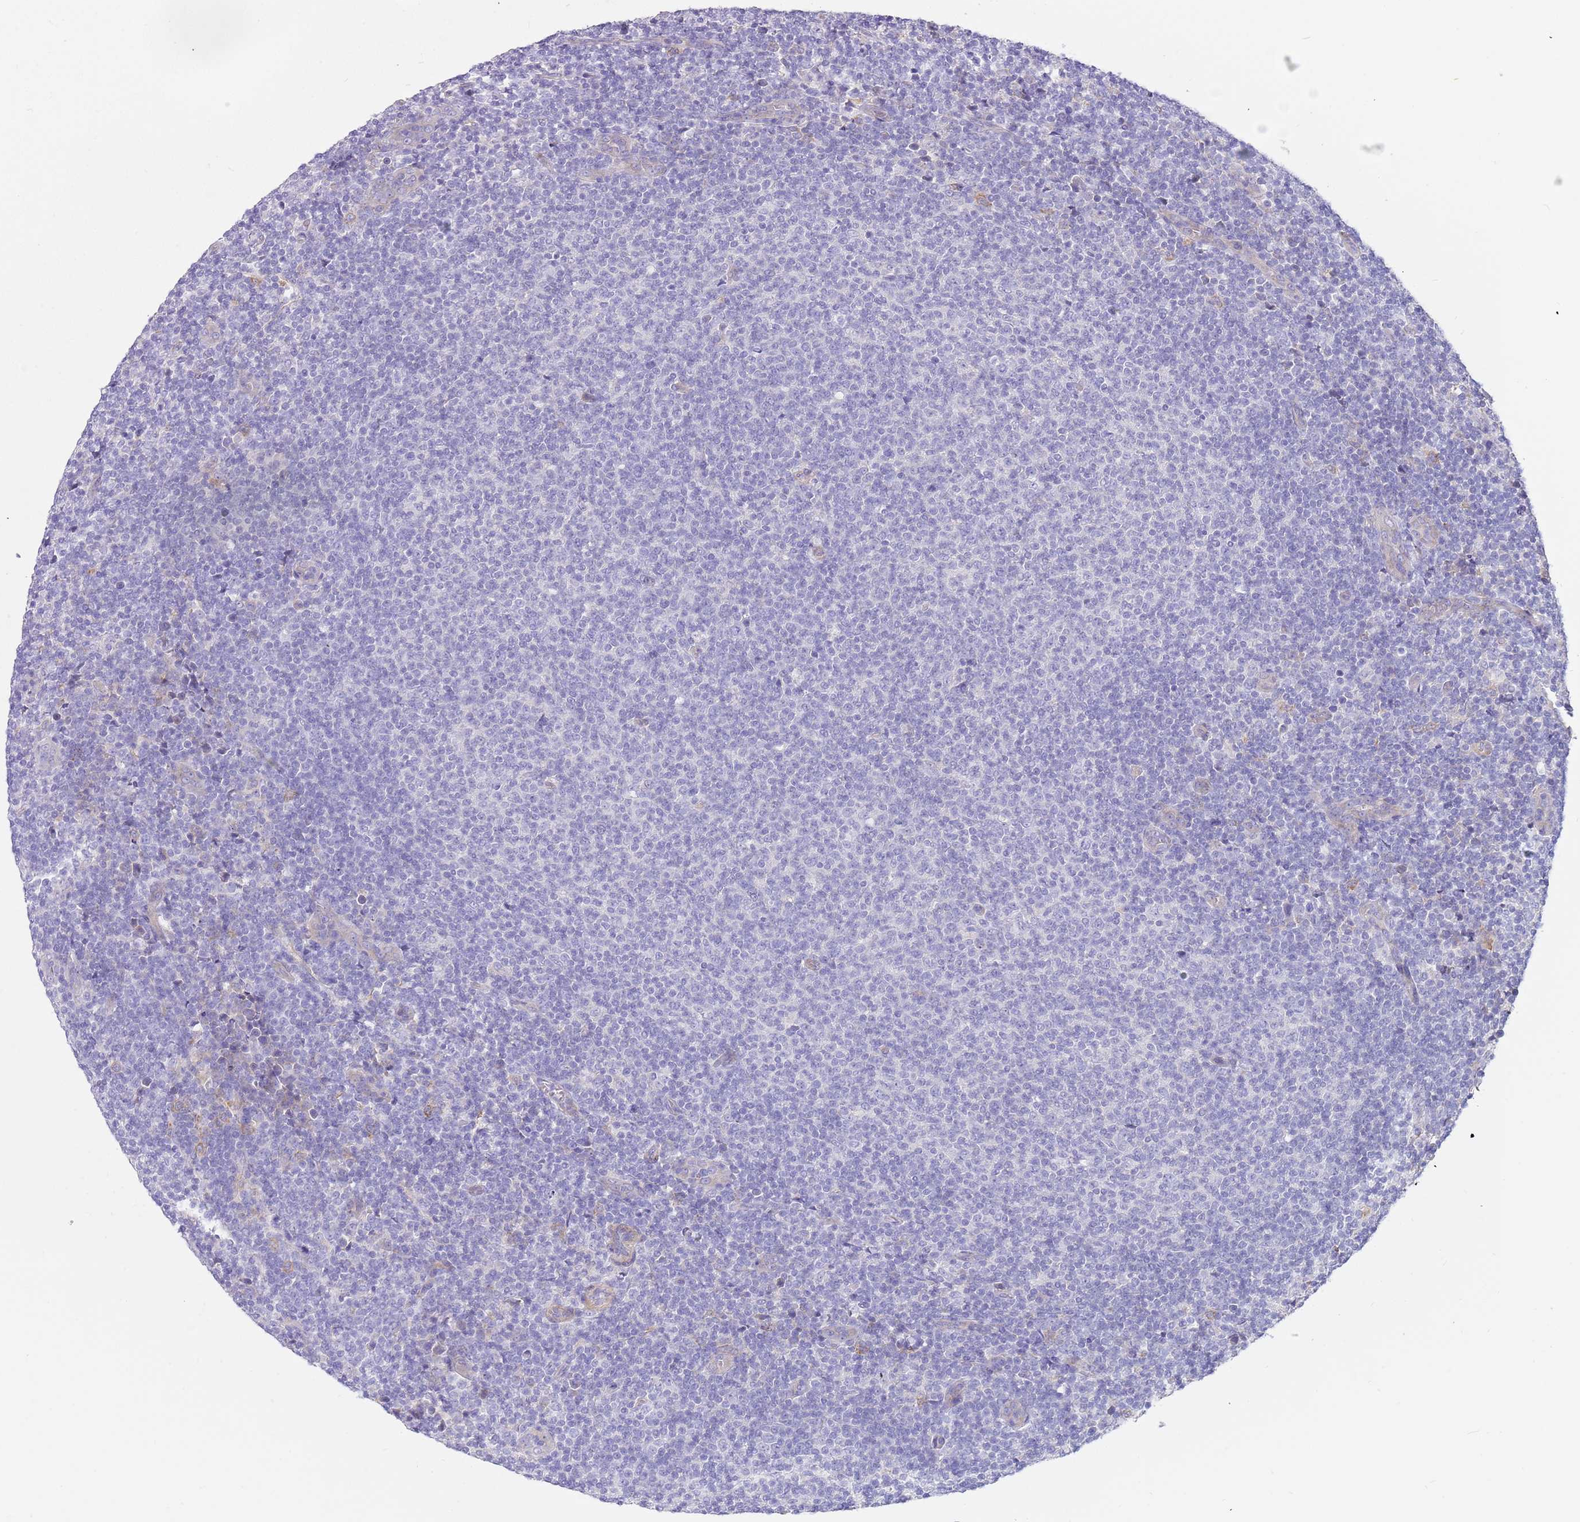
{"staining": {"intensity": "negative", "quantity": "none", "location": "none"}, "tissue": "lymphoma", "cell_type": "Tumor cells", "image_type": "cancer", "snomed": [{"axis": "morphology", "description": "Malignant lymphoma, non-Hodgkin's type, Low grade"}, {"axis": "topography", "description": "Lymph node"}], "caption": "The micrograph reveals no significant expression in tumor cells of lymphoma.", "gene": "SERINC3", "patient": {"sex": "male", "age": 66}}